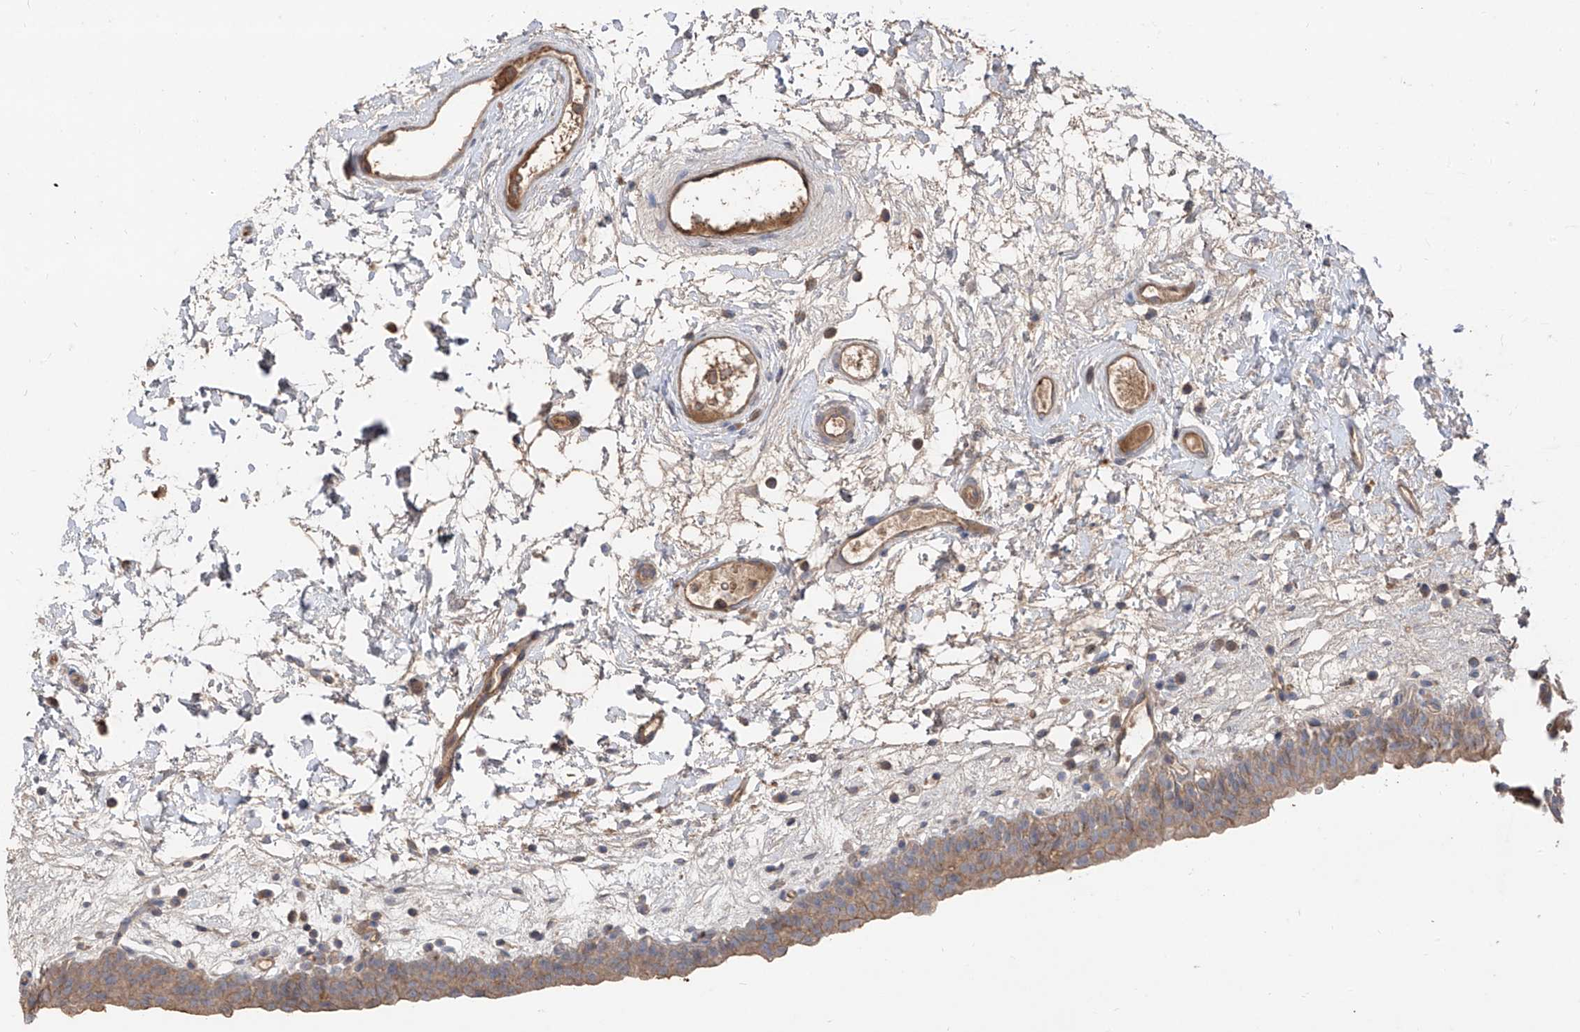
{"staining": {"intensity": "moderate", "quantity": ">75%", "location": "cytoplasmic/membranous"}, "tissue": "urinary bladder", "cell_type": "Urothelial cells", "image_type": "normal", "snomed": [{"axis": "morphology", "description": "Normal tissue, NOS"}, {"axis": "topography", "description": "Urinary bladder"}], "caption": "Immunohistochemical staining of normal human urinary bladder reveals moderate cytoplasmic/membranous protein expression in approximately >75% of urothelial cells. (DAB IHC with brightfield microscopy, high magnification).", "gene": "EDN1", "patient": {"sex": "male", "age": 83}}